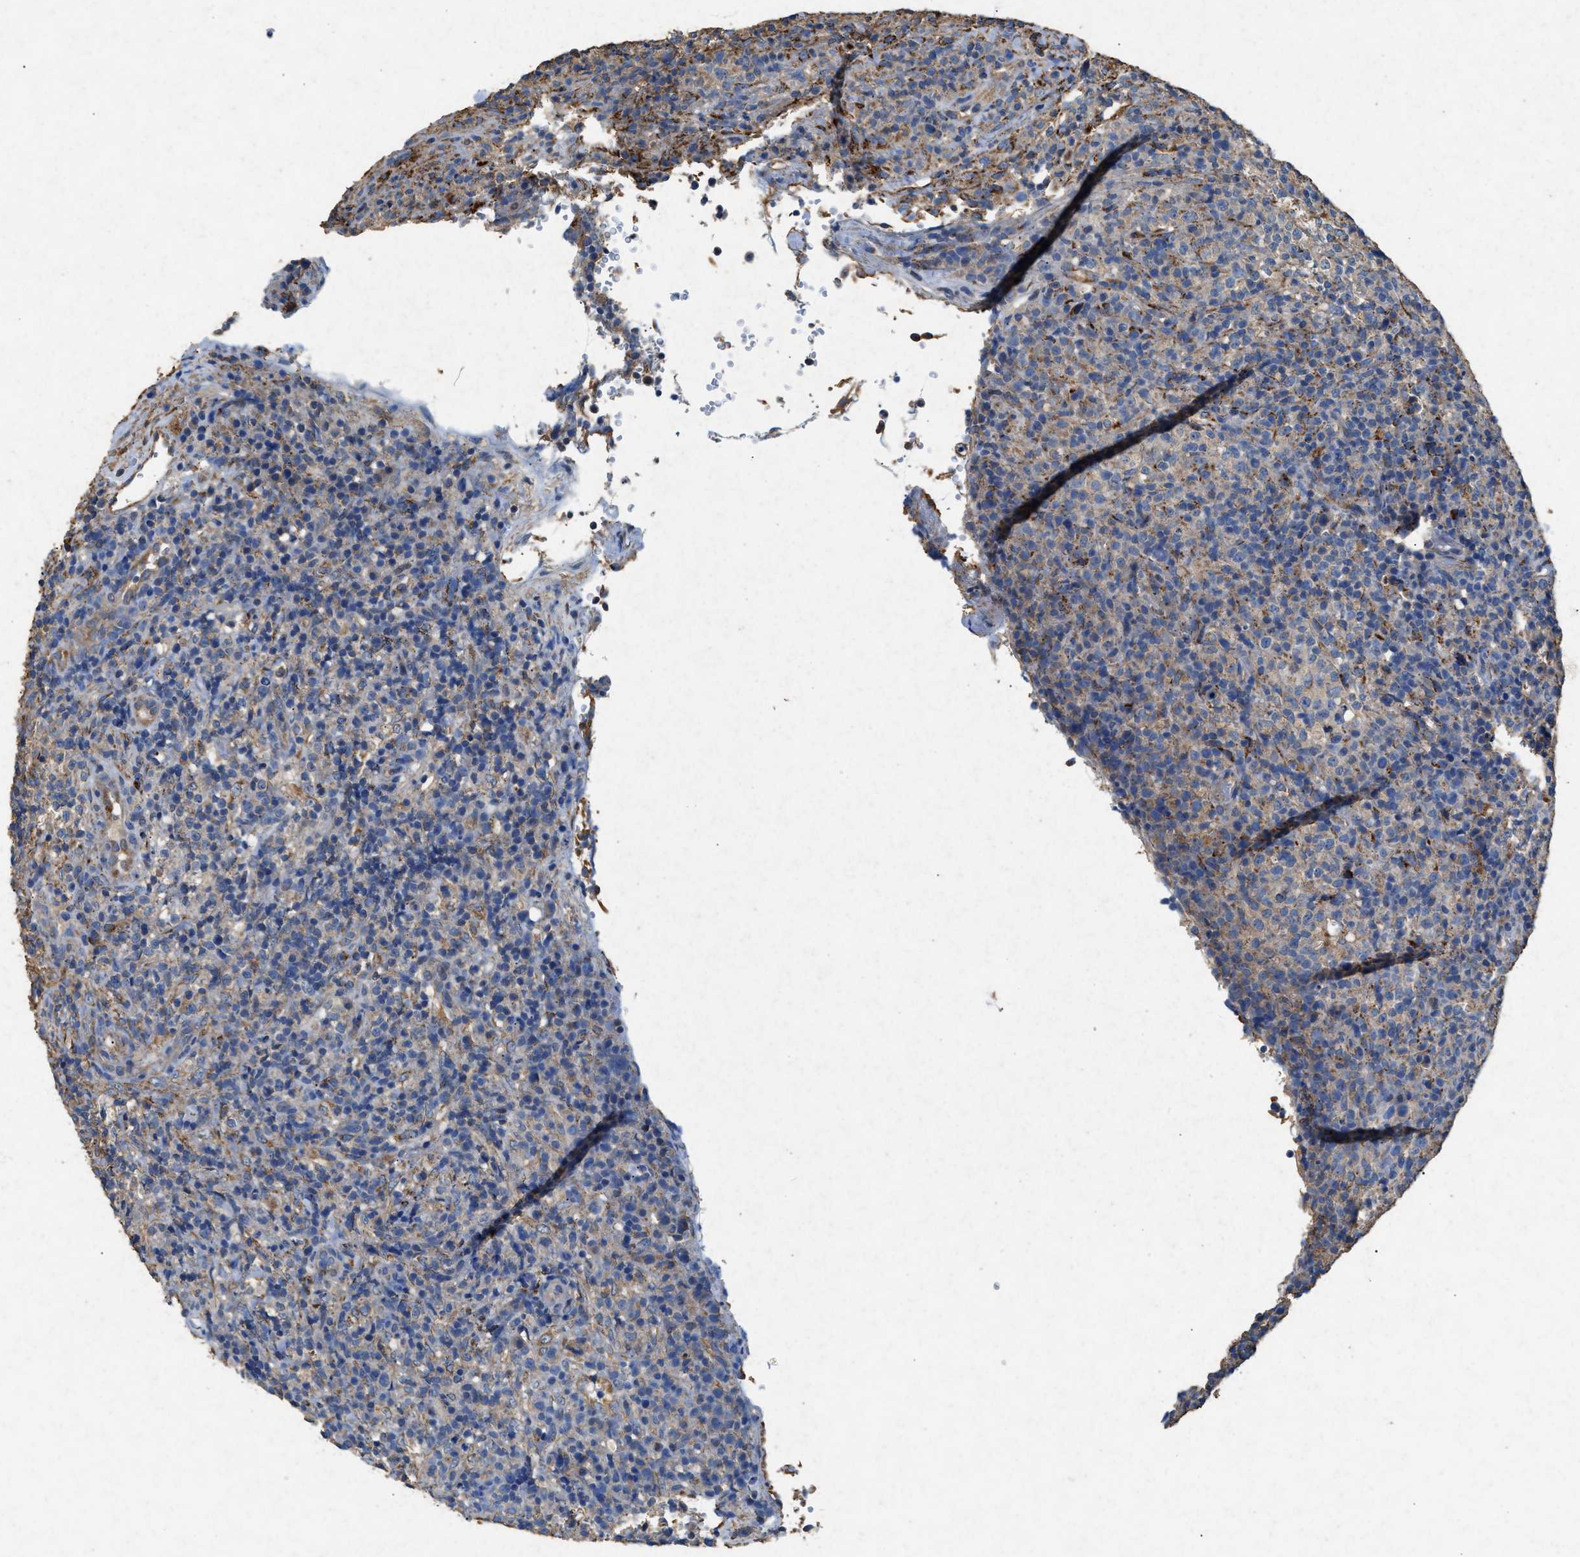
{"staining": {"intensity": "negative", "quantity": "none", "location": "none"}, "tissue": "lymphoma", "cell_type": "Tumor cells", "image_type": "cancer", "snomed": [{"axis": "morphology", "description": "Malignant lymphoma, non-Hodgkin's type, High grade"}, {"axis": "topography", "description": "Lymph node"}], "caption": "A photomicrograph of human high-grade malignant lymphoma, non-Hodgkin's type is negative for staining in tumor cells.", "gene": "CDK15", "patient": {"sex": "female", "age": 76}}